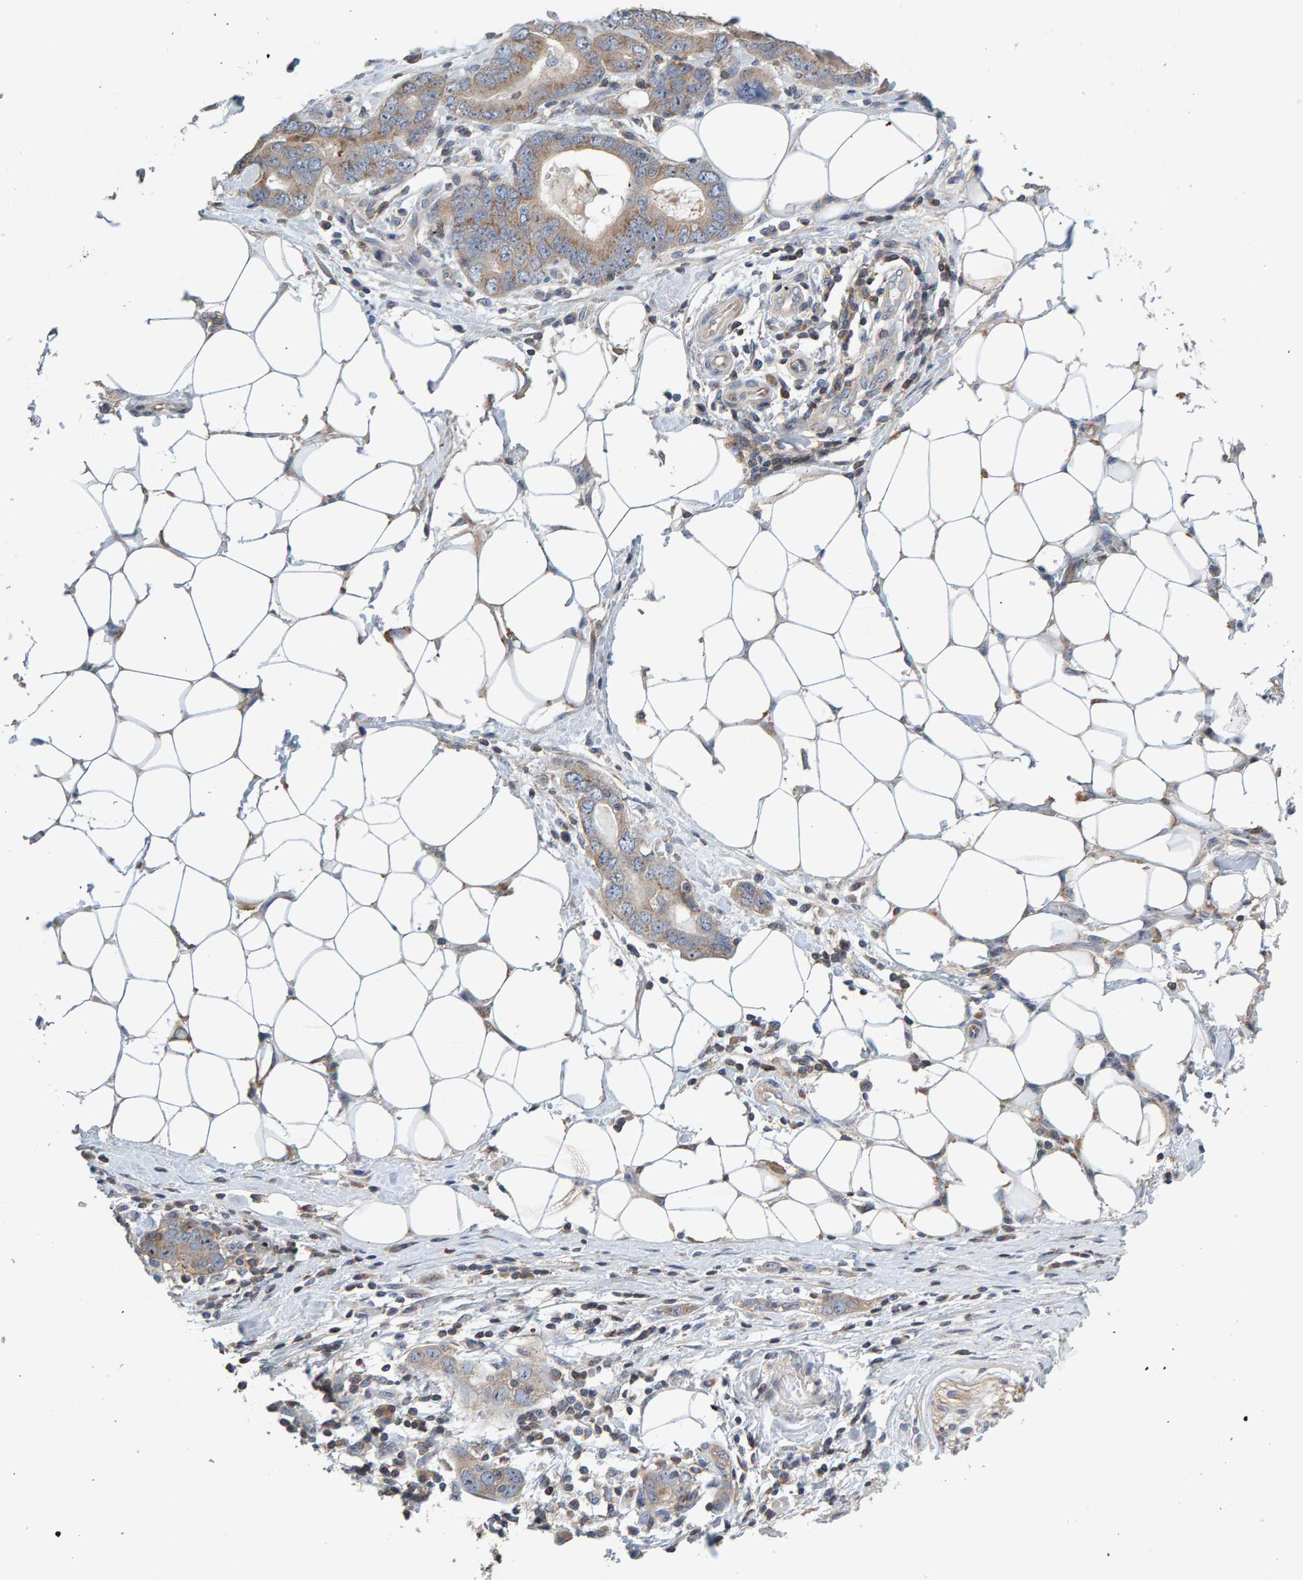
{"staining": {"intensity": "weak", "quantity": ">75%", "location": "cytoplasmic/membranous"}, "tissue": "stomach cancer", "cell_type": "Tumor cells", "image_type": "cancer", "snomed": [{"axis": "morphology", "description": "Adenocarcinoma, NOS"}, {"axis": "topography", "description": "Stomach, lower"}], "caption": "Tumor cells show low levels of weak cytoplasmic/membranous expression in approximately >75% of cells in human stomach cancer (adenocarcinoma).", "gene": "CCM2", "patient": {"sex": "female", "age": 93}}